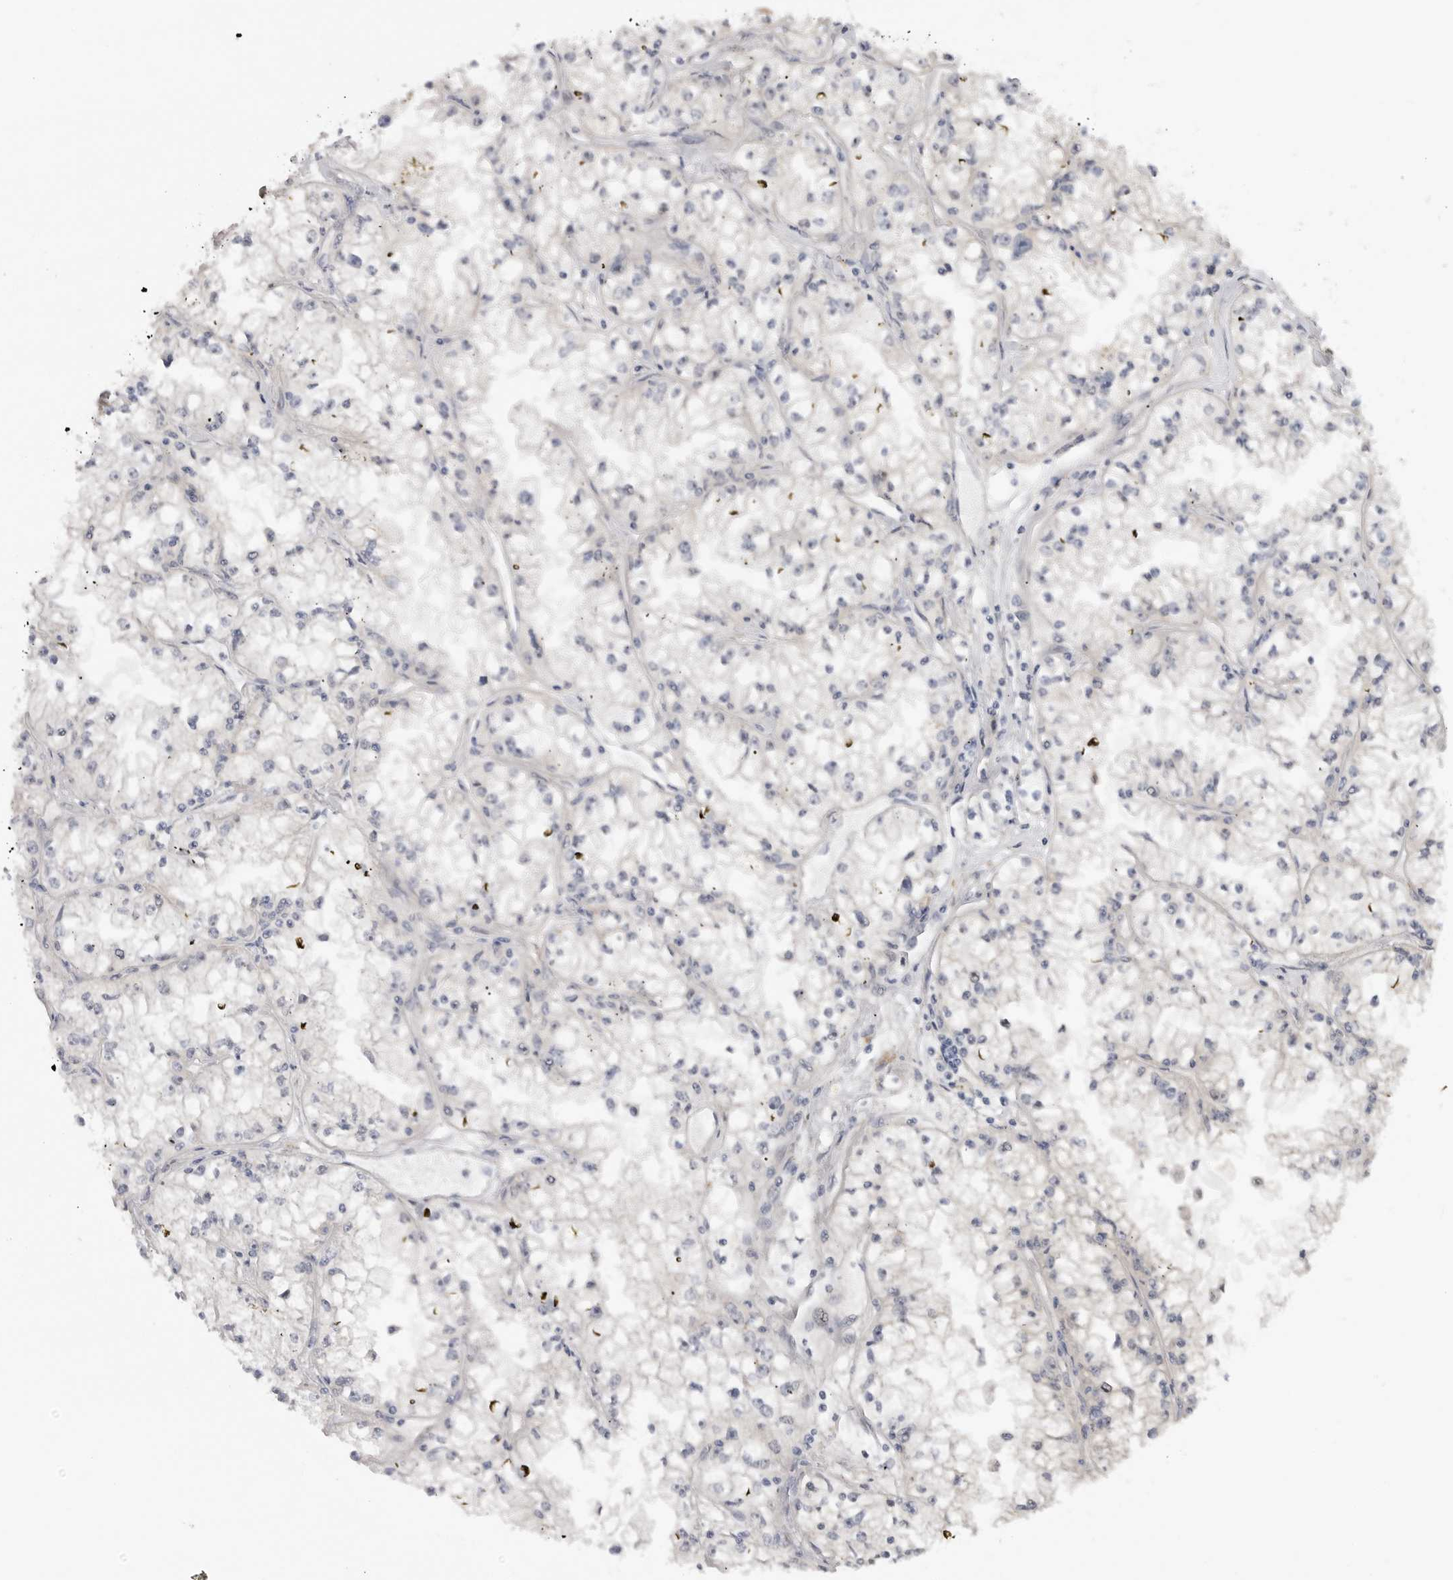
{"staining": {"intensity": "negative", "quantity": "none", "location": "none"}, "tissue": "renal cancer", "cell_type": "Tumor cells", "image_type": "cancer", "snomed": [{"axis": "morphology", "description": "Adenocarcinoma, NOS"}, {"axis": "topography", "description": "Kidney"}], "caption": "Tumor cells show no significant positivity in renal adenocarcinoma.", "gene": "GGT6", "patient": {"sex": "male", "age": 56}}